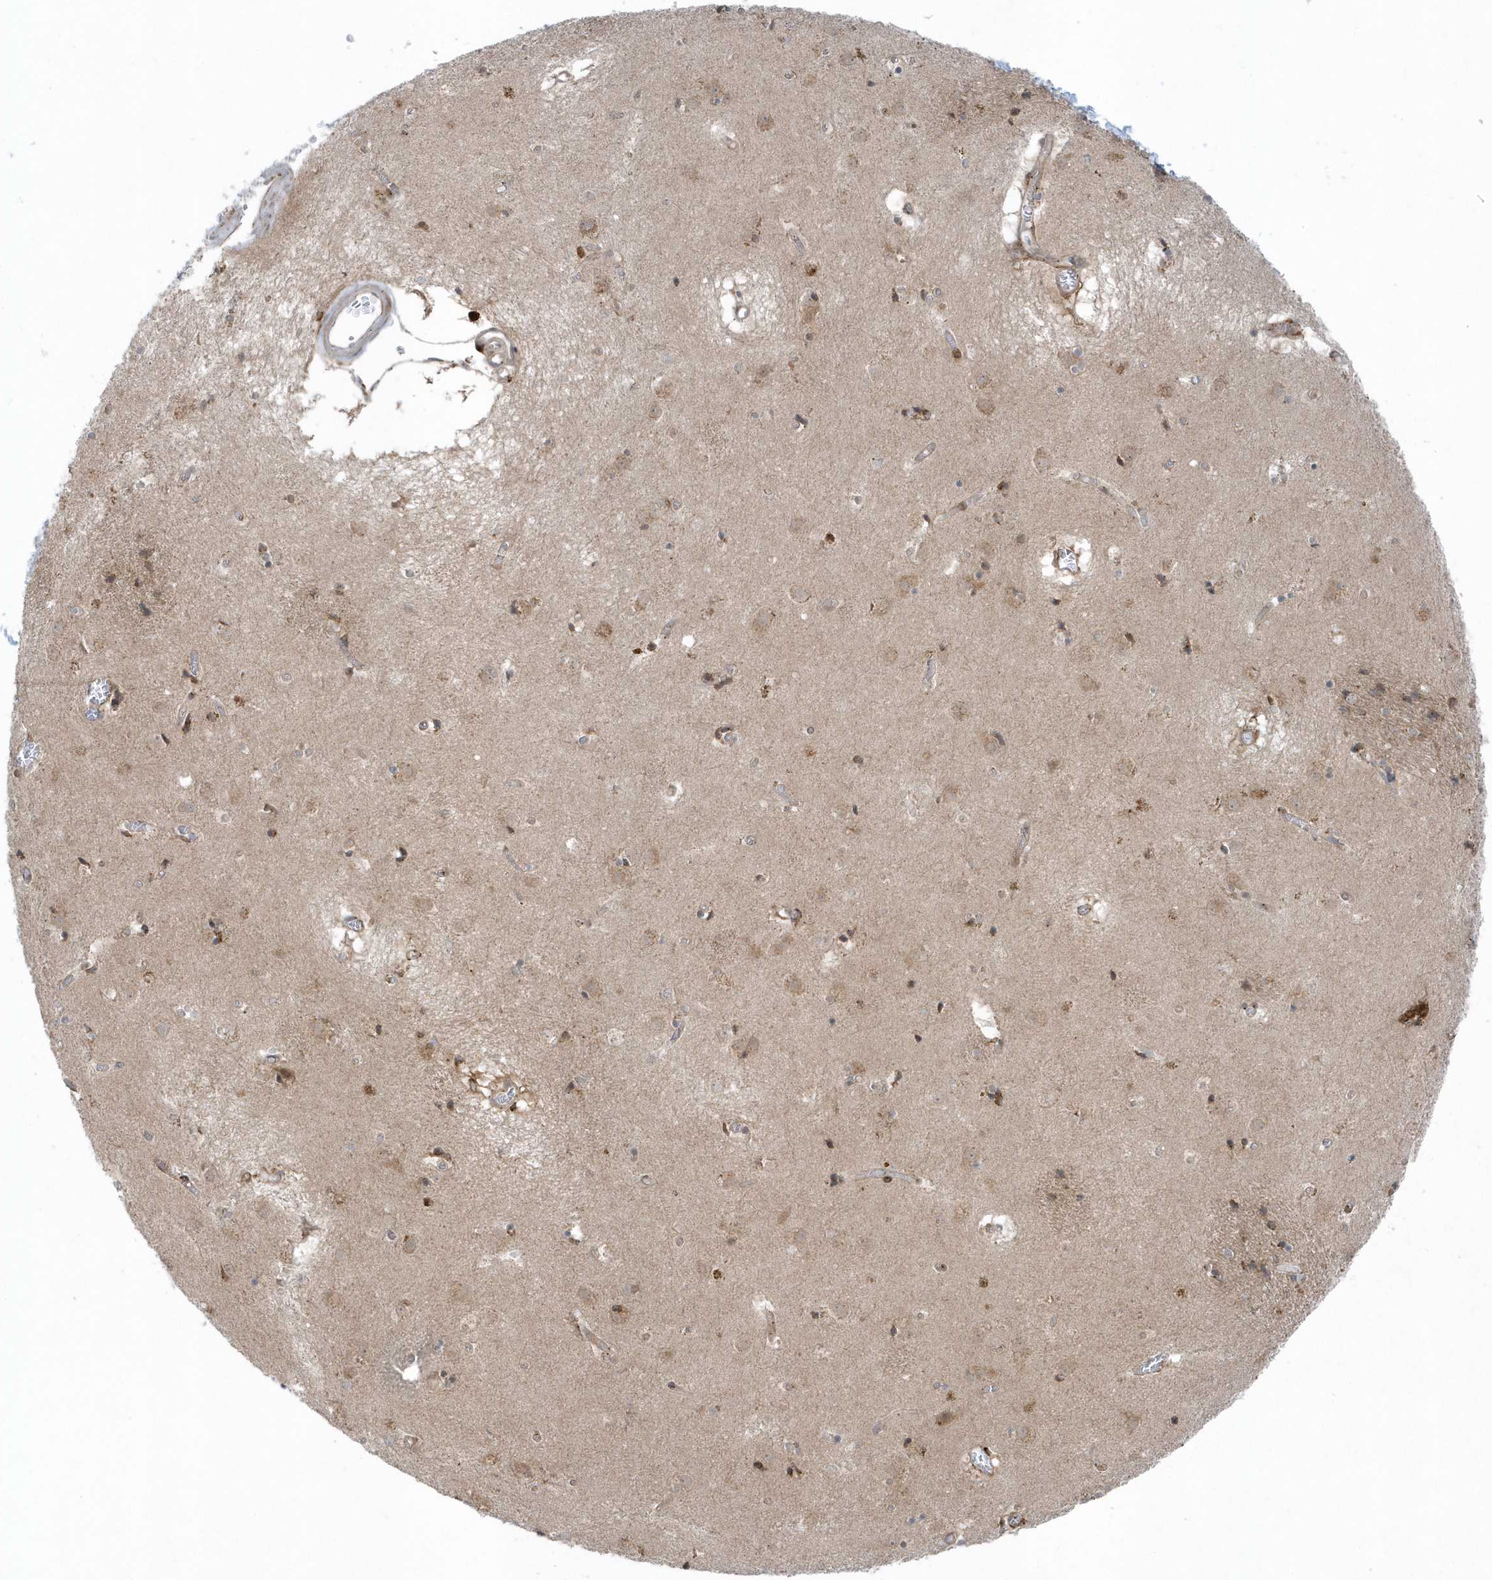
{"staining": {"intensity": "moderate", "quantity": "<25%", "location": "cytoplasmic/membranous"}, "tissue": "caudate", "cell_type": "Glial cells", "image_type": "normal", "snomed": [{"axis": "morphology", "description": "Normal tissue, NOS"}, {"axis": "topography", "description": "Lateral ventricle wall"}], "caption": "IHC (DAB (3,3'-diaminobenzidine)) staining of unremarkable human caudate shows moderate cytoplasmic/membranous protein staining in about <25% of glial cells.", "gene": "FAM98A", "patient": {"sex": "male", "age": 70}}